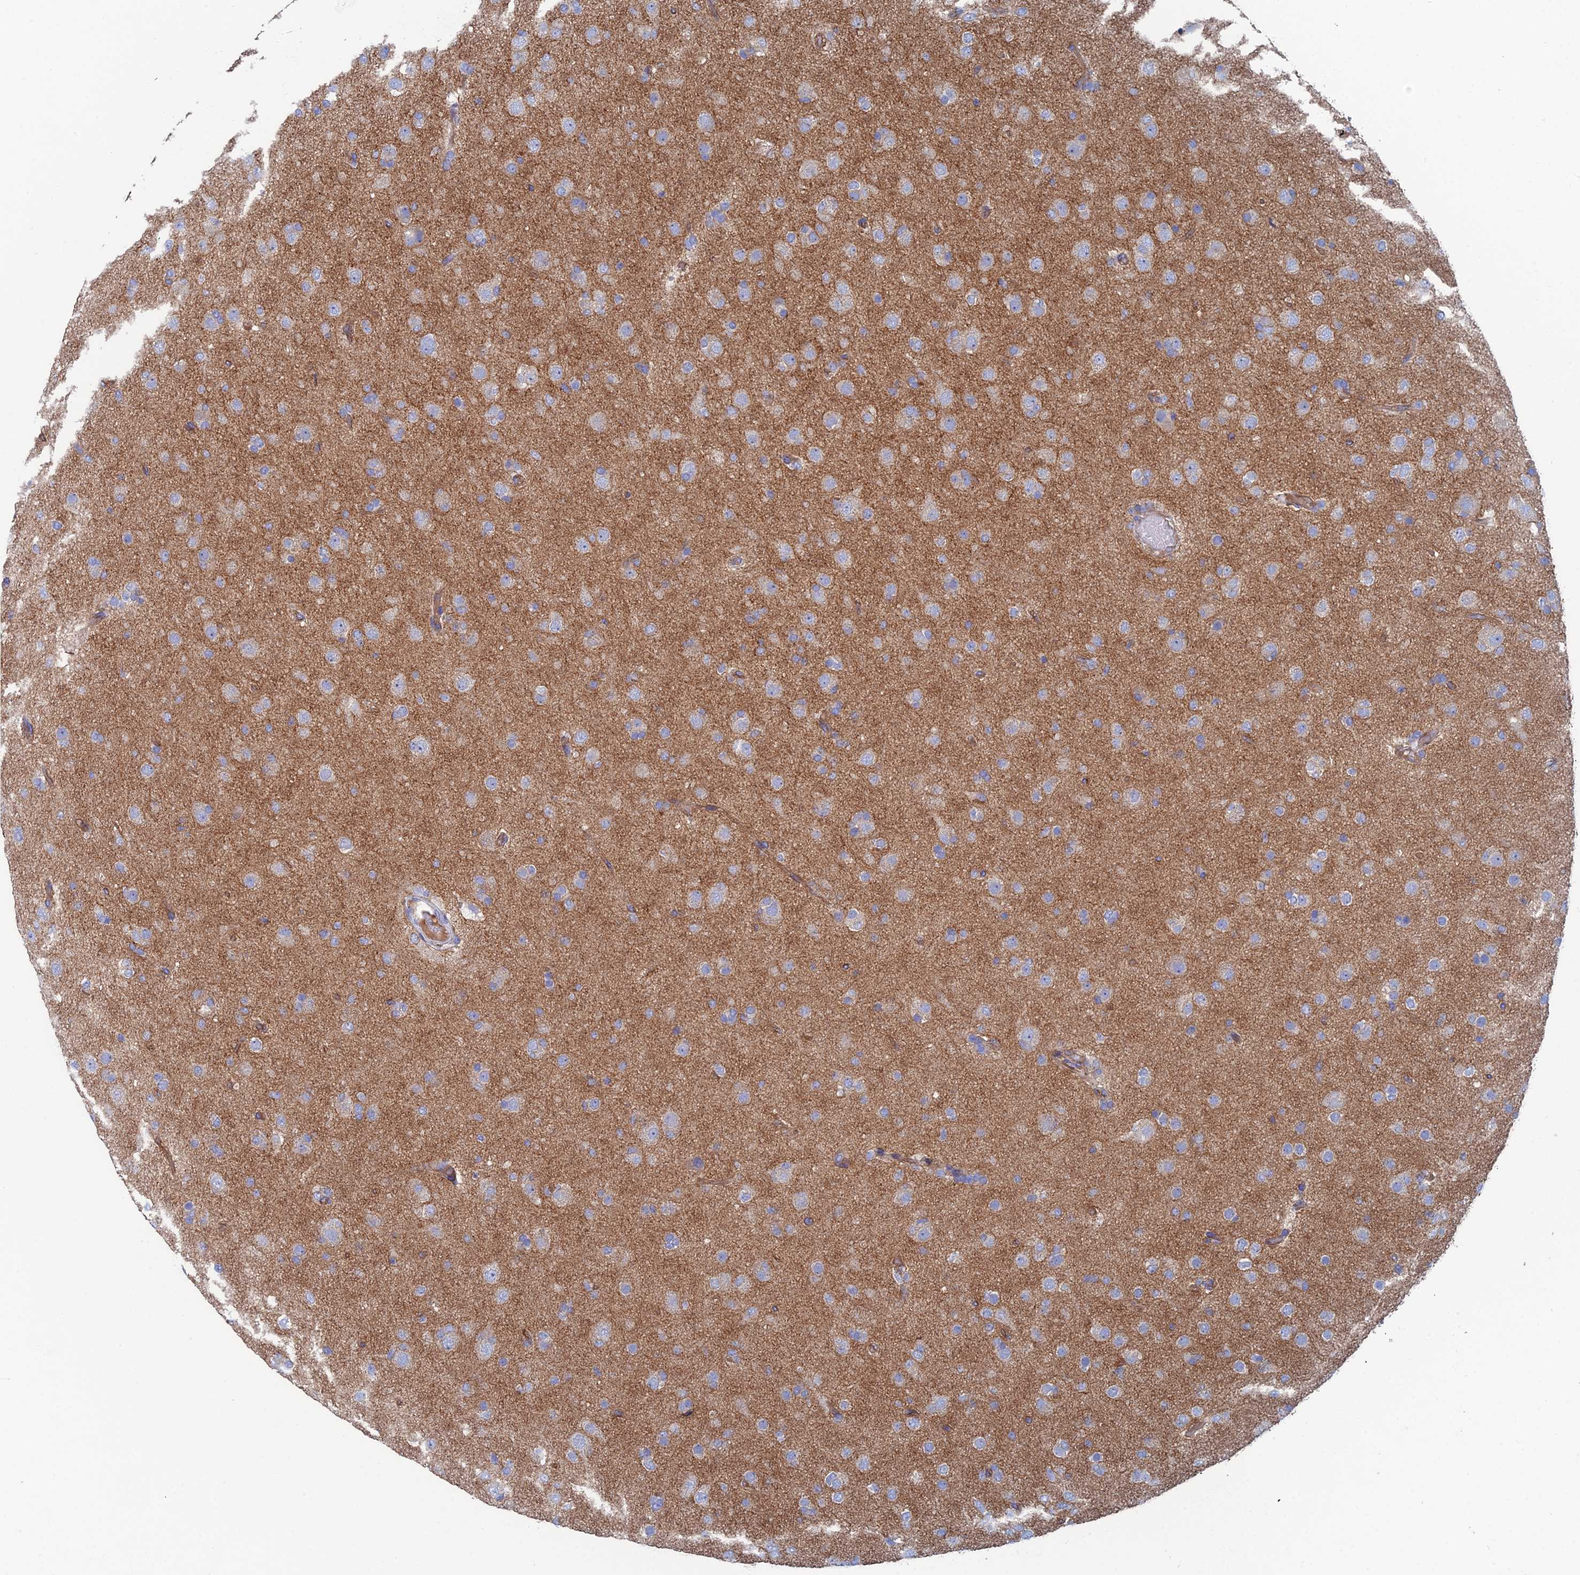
{"staining": {"intensity": "negative", "quantity": "none", "location": "none"}, "tissue": "glioma", "cell_type": "Tumor cells", "image_type": "cancer", "snomed": [{"axis": "morphology", "description": "Glioma, malignant, Low grade"}, {"axis": "topography", "description": "Brain"}], "caption": "Immunohistochemical staining of human malignant glioma (low-grade) reveals no significant staining in tumor cells. (DAB immunohistochemistry with hematoxylin counter stain).", "gene": "SNX11", "patient": {"sex": "male", "age": 65}}